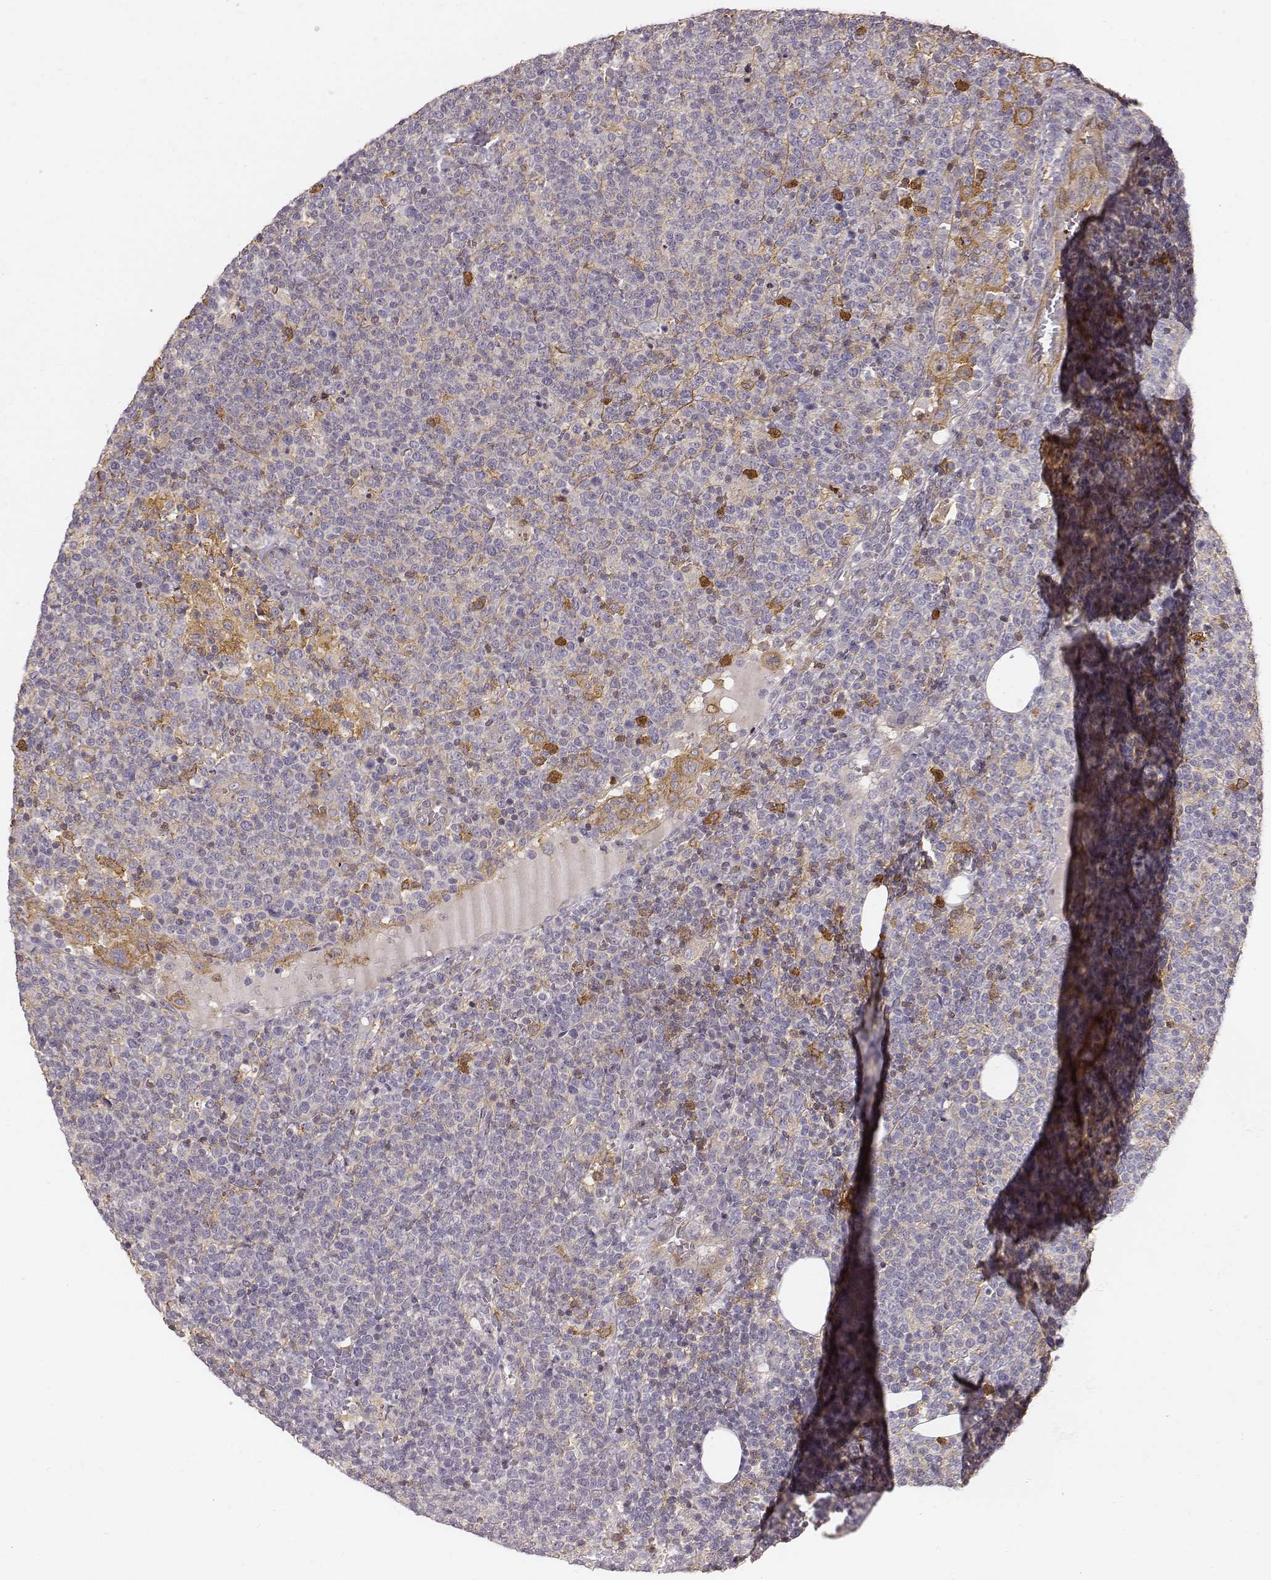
{"staining": {"intensity": "negative", "quantity": "none", "location": "none"}, "tissue": "lymphoma", "cell_type": "Tumor cells", "image_type": "cancer", "snomed": [{"axis": "morphology", "description": "Malignant lymphoma, non-Hodgkin's type, High grade"}, {"axis": "topography", "description": "Lymph node"}], "caption": "IHC image of lymphoma stained for a protein (brown), which demonstrates no expression in tumor cells. The staining was performed using DAB to visualize the protein expression in brown, while the nuclei were stained in blue with hematoxylin (Magnification: 20x).", "gene": "ZYX", "patient": {"sex": "male", "age": 61}}